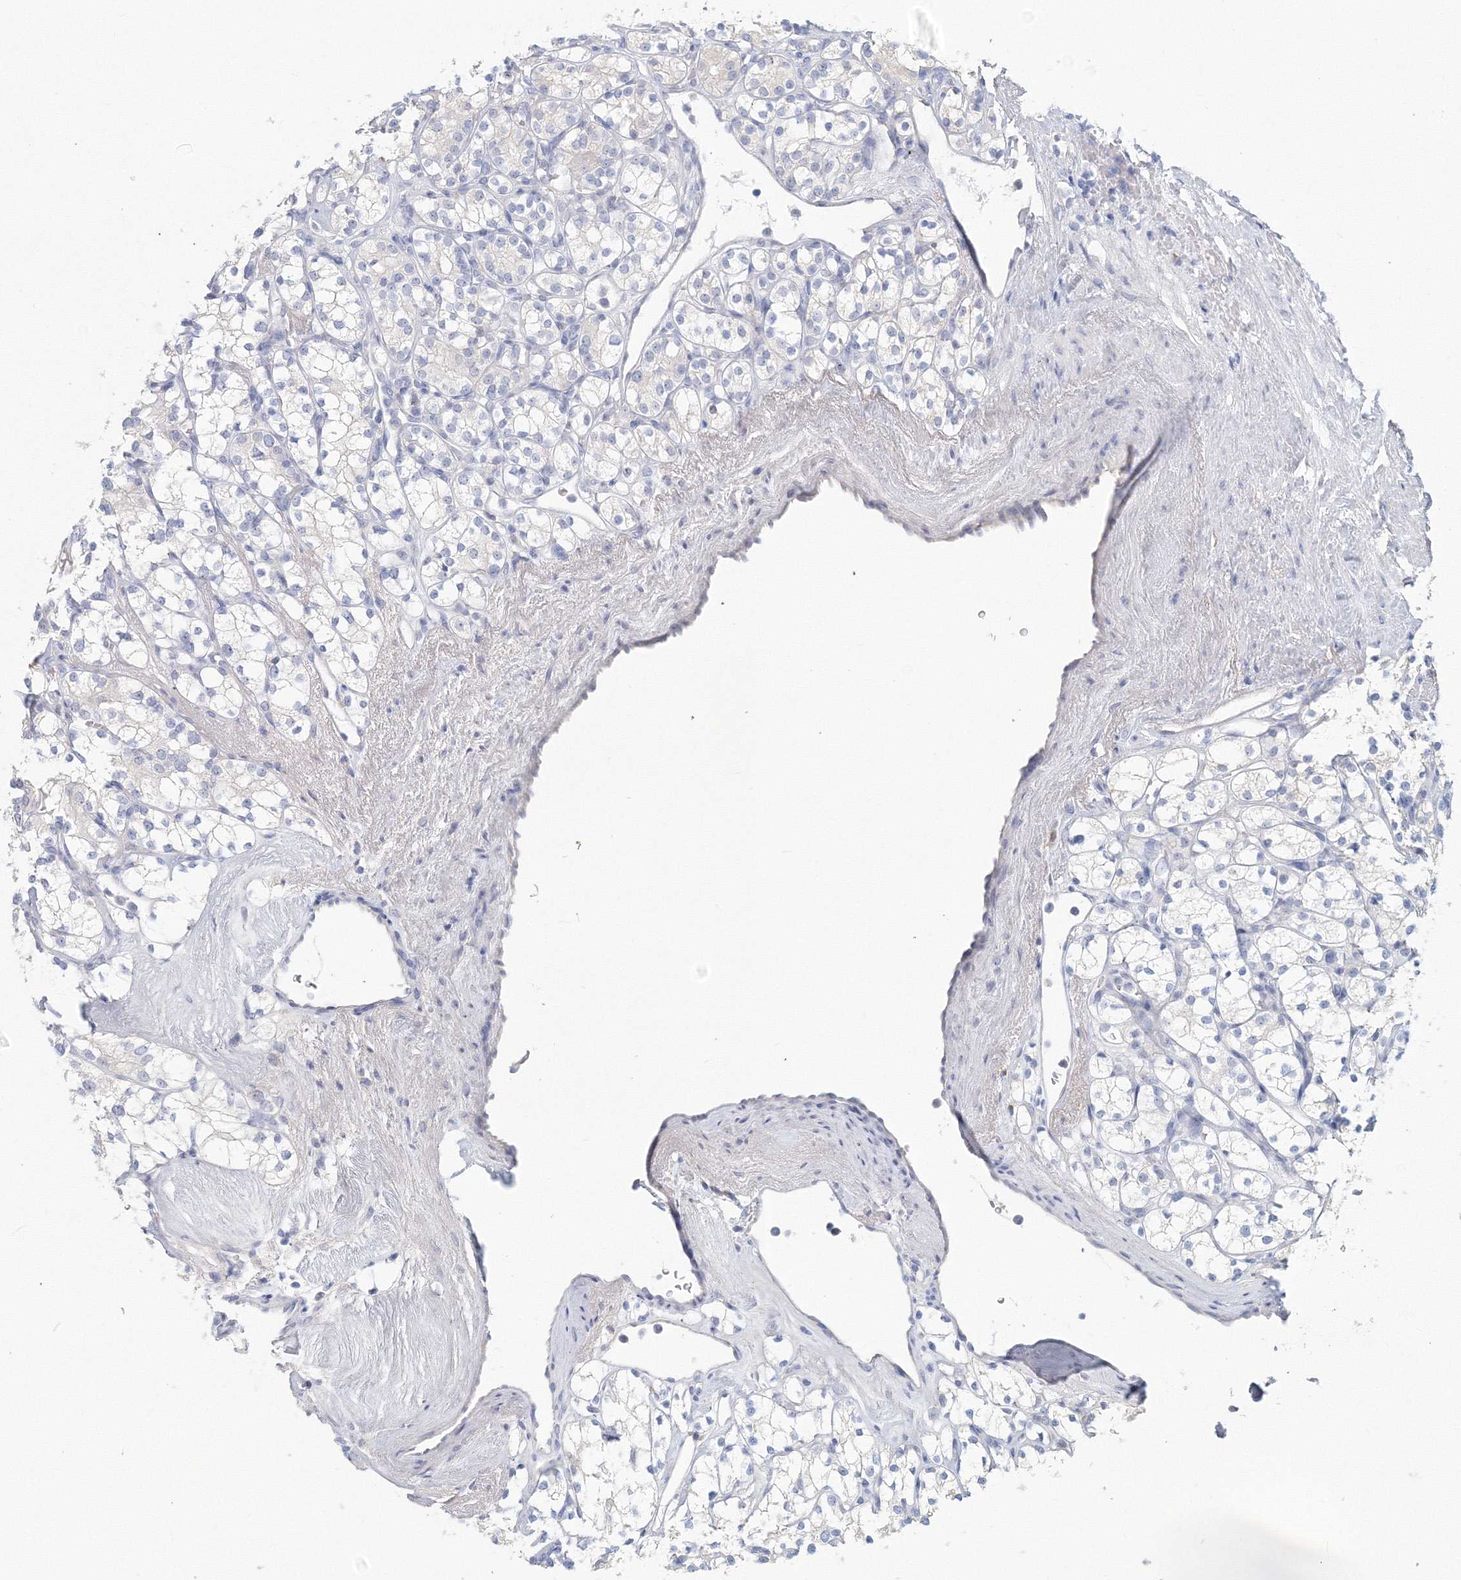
{"staining": {"intensity": "negative", "quantity": "none", "location": "none"}, "tissue": "renal cancer", "cell_type": "Tumor cells", "image_type": "cancer", "snomed": [{"axis": "morphology", "description": "Adenocarcinoma, NOS"}, {"axis": "topography", "description": "Kidney"}], "caption": "DAB (3,3'-diaminobenzidine) immunohistochemical staining of adenocarcinoma (renal) exhibits no significant expression in tumor cells. (IHC, brightfield microscopy, high magnification).", "gene": "VSIG1", "patient": {"sex": "male", "age": 77}}